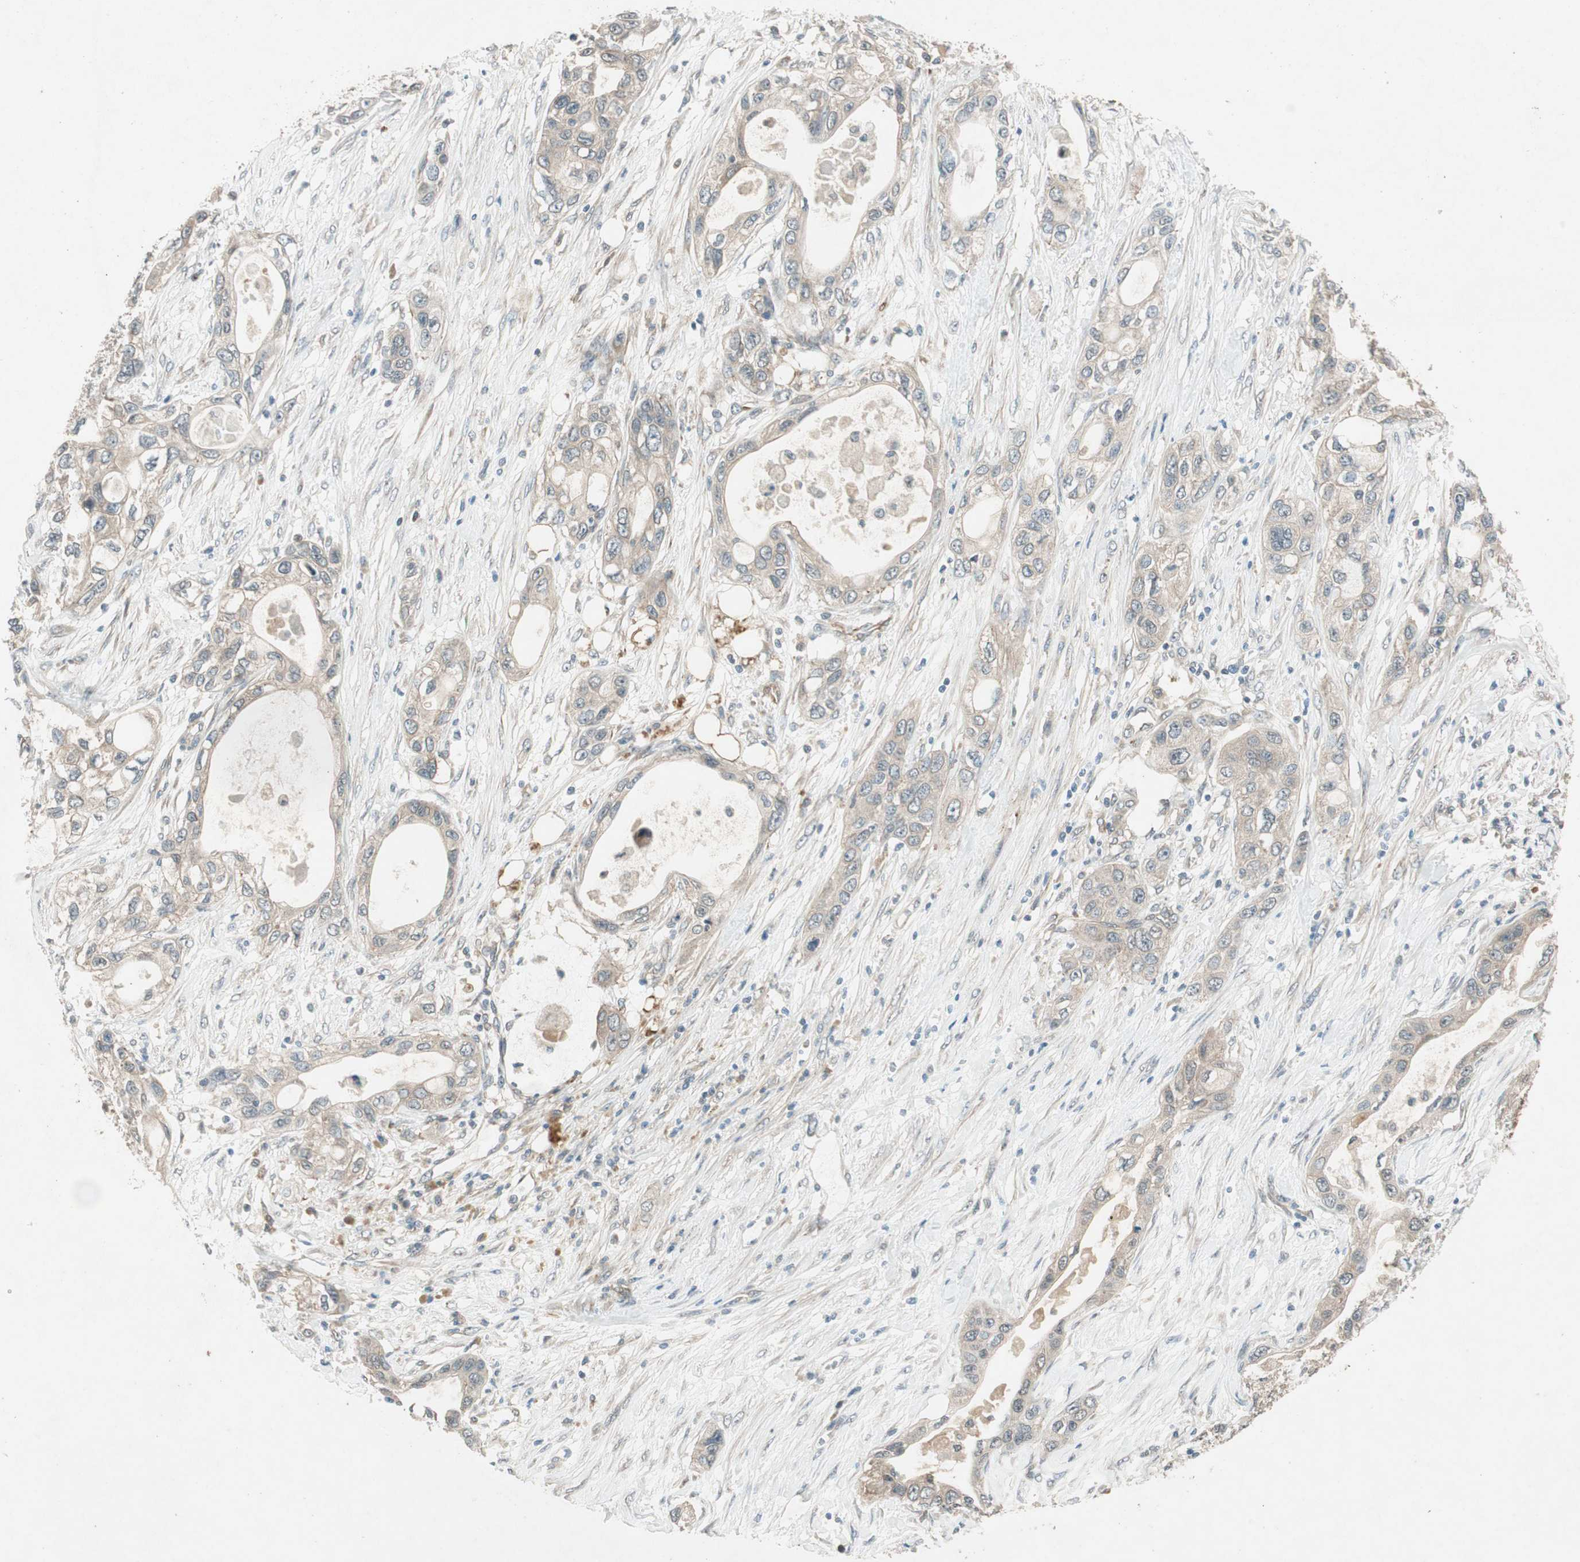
{"staining": {"intensity": "weak", "quantity": "<25%", "location": "cytoplasmic/membranous"}, "tissue": "pancreatic cancer", "cell_type": "Tumor cells", "image_type": "cancer", "snomed": [{"axis": "morphology", "description": "Adenocarcinoma, NOS"}, {"axis": "topography", "description": "Pancreas"}], "caption": "High magnification brightfield microscopy of pancreatic cancer stained with DAB (3,3'-diaminobenzidine) (brown) and counterstained with hematoxylin (blue): tumor cells show no significant expression. Nuclei are stained in blue.", "gene": "NCLN", "patient": {"sex": "female", "age": 70}}